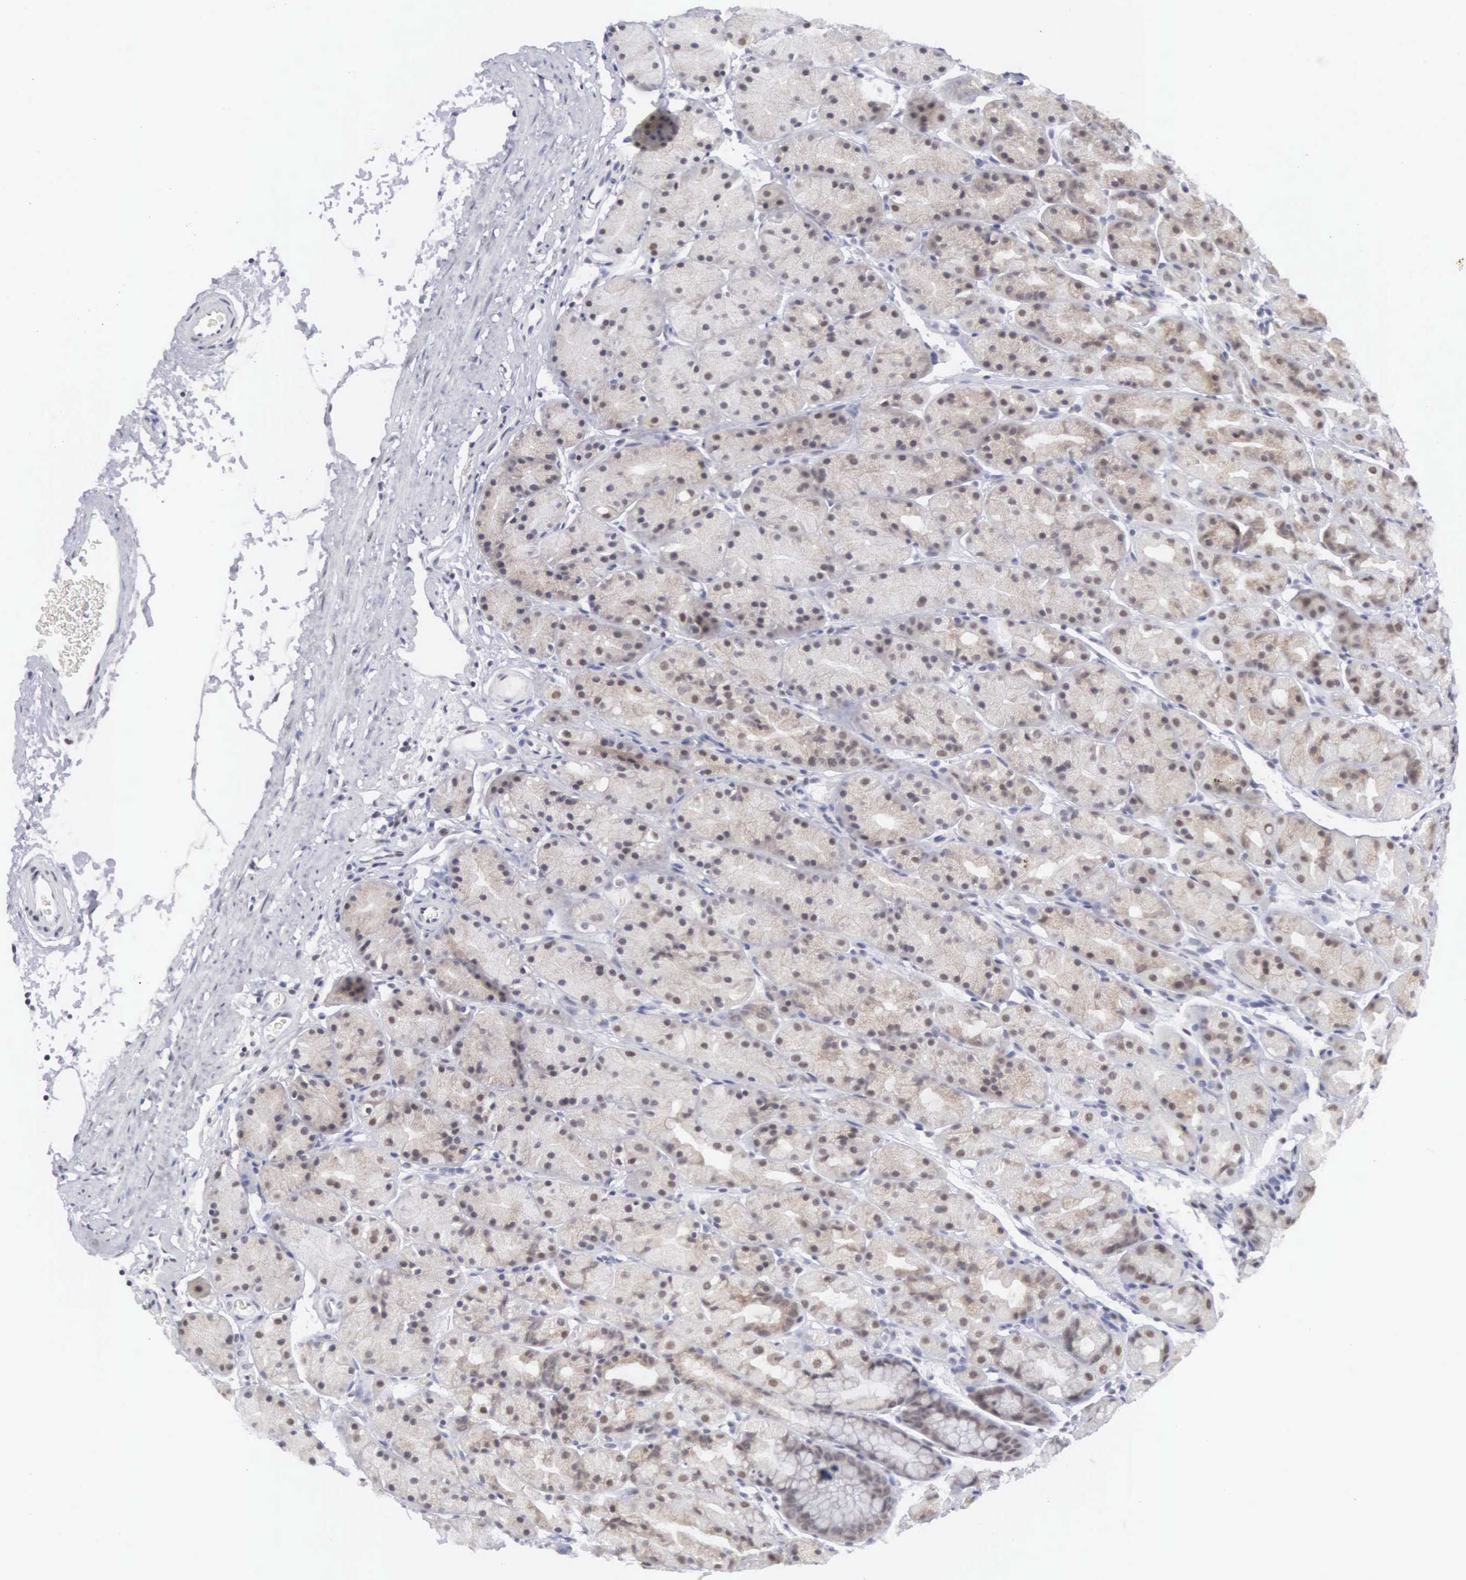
{"staining": {"intensity": "weak", "quantity": "<25%", "location": "nuclear"}, "tissue": "stomach", "cell_type": "Glandular cells", "image_type": "normal", "snomed": [{"axis": "morphology", "description": "Adenocarcinoma, NOS"}, {"axis": "topography", "description": "Stomach, upper"}], "caption": "DAB (3,3'-diaminobenzidine) immunohistochemical staining of normal stomach shows no significant positivity in glandular cells. (Brightfield microscopy of DAB (3,3'-diaminobenzidine) IHC at high magnification).", "gene": "MNAT1", "patient": {"sex": "male", "age": 47}}